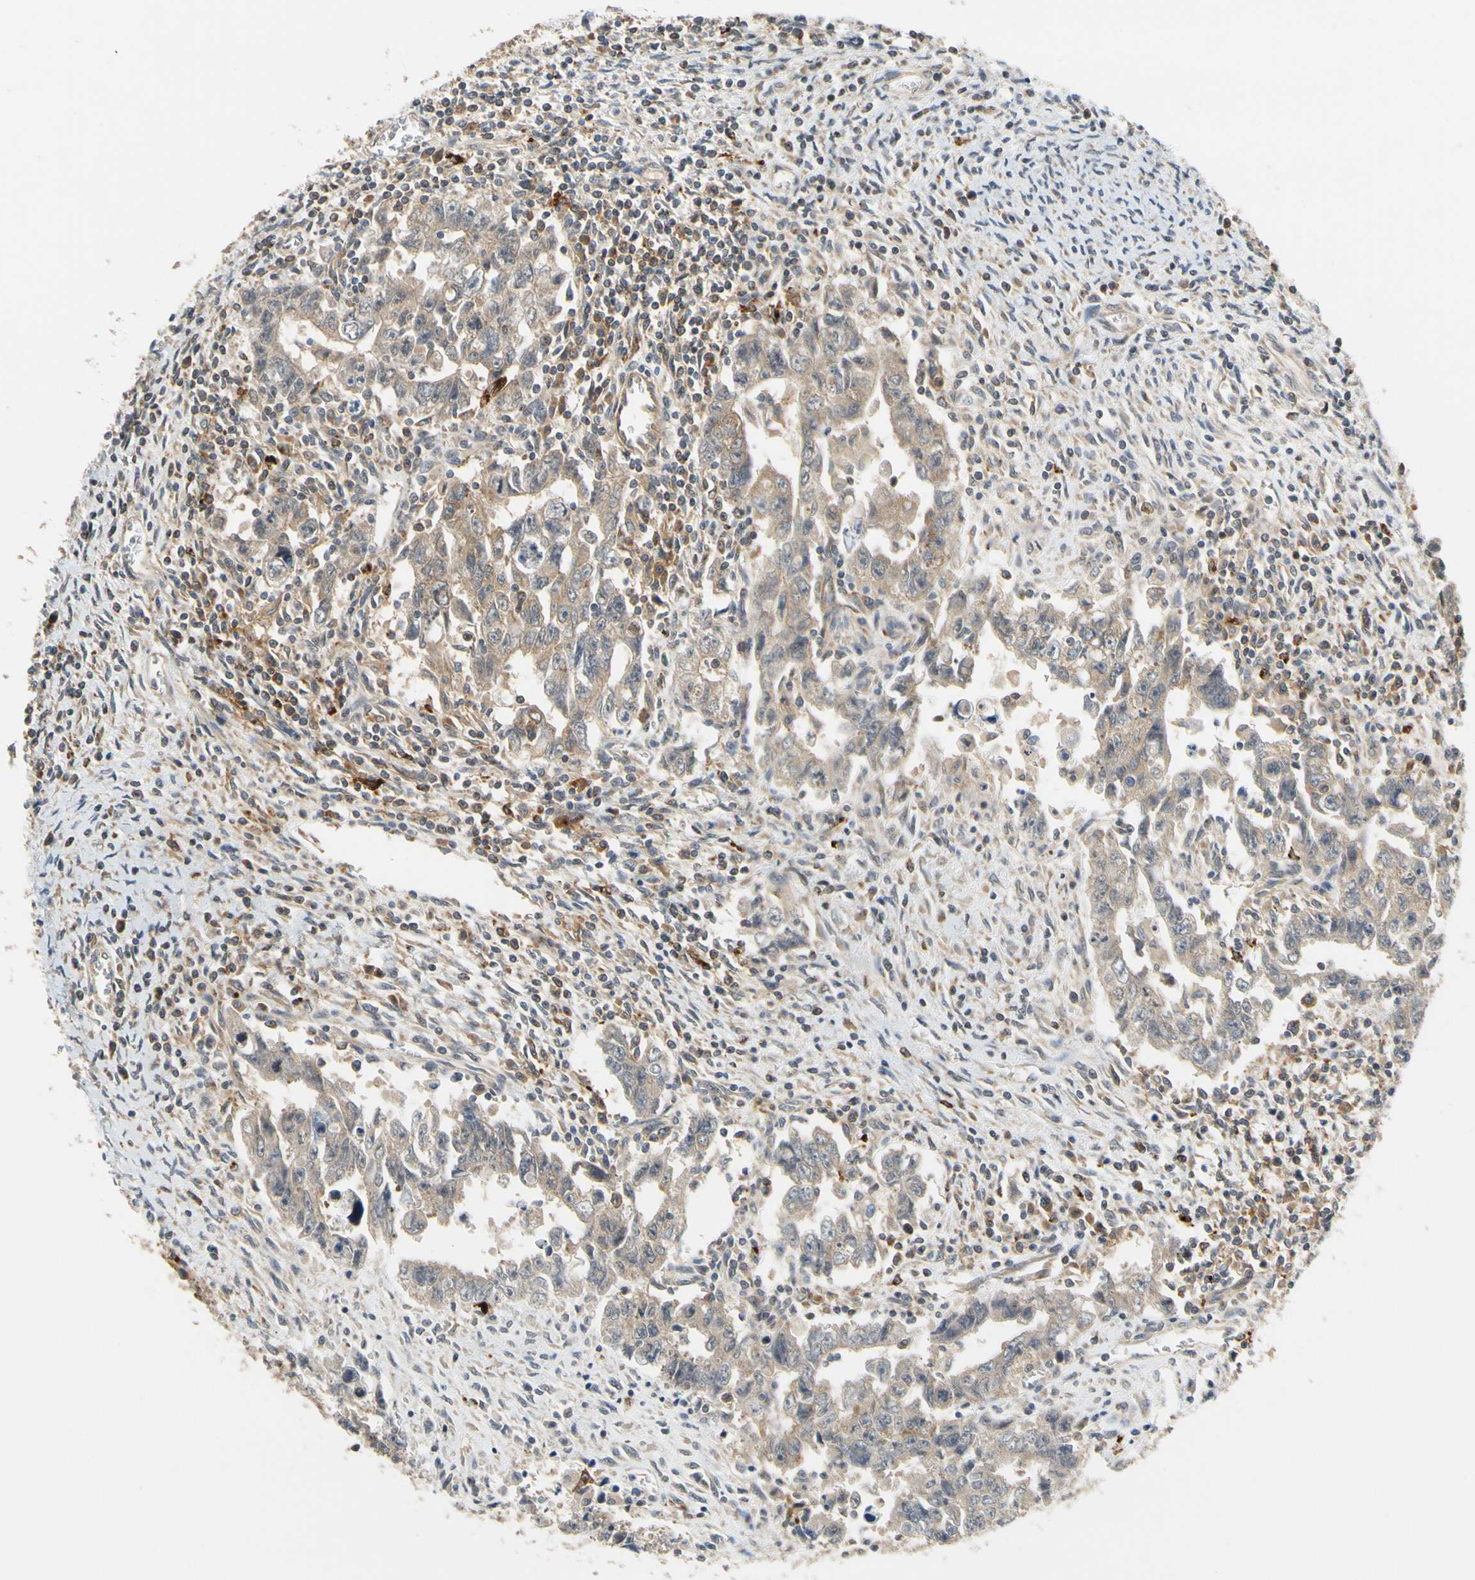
{"staining": {"intensity": "weak", "quantity": ">75%", "location": "cytoplasmic/membranous"}, "tissue": "testis cancer", "cell_type": "Tumor cells", "image_type": "cancer", "snomed": [{"axis": "morphology", "description": "Carcinoma, Embryonal, NOS"}, {"axis": "topography", "description": "Testis"}], "caption": "Tumor cells show weak cytoplasmic/membranous positivity in approximately >75% of cells in testis embryonal carcinoma.", "gene": "ANKHD1", "patient": {"sex": "male", "age": 28}}